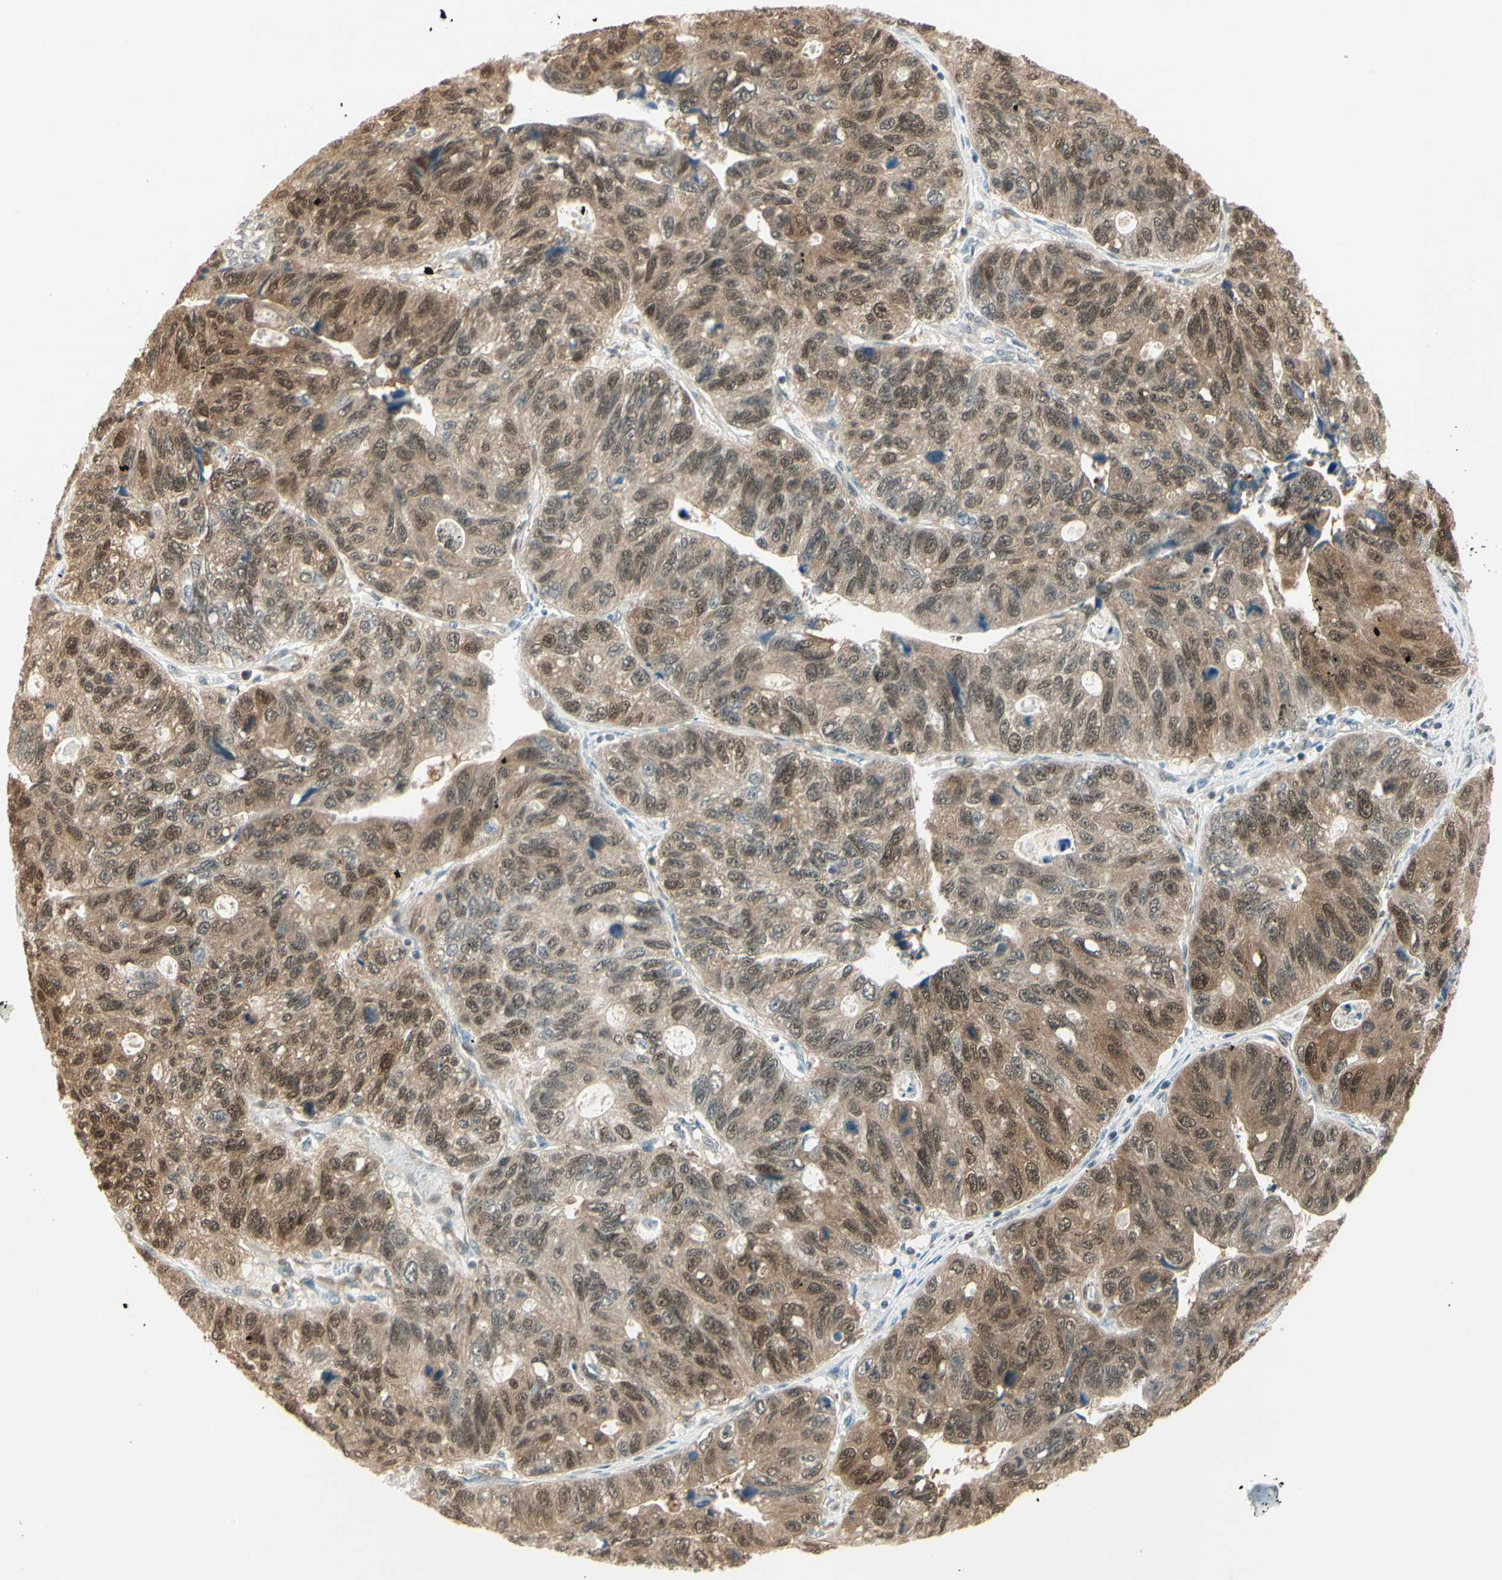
{"staining": {"intensity": "moderate", "quantity": "25%-75%", "location": "cytoplasmic/membranous"}, "tissue": "stomach cancer", "cell_type": "Tumor cells", "image_type": "cancer", "snomed": [{"axis": "morphology", "description": "Adenocarcinoma, NOS"}, {"axis": "topography", "description": "Stomach"}], "caption": "DAB (3,3'-diaminobenzidine) immunohistochemical staining of human stomach cancer displays moderate cytoplasmic/membranous protein positivity in approximately 25%-75% of tumor cells.", "gene": "IPO5", "patient": {"sex": "male", "age": 59}}